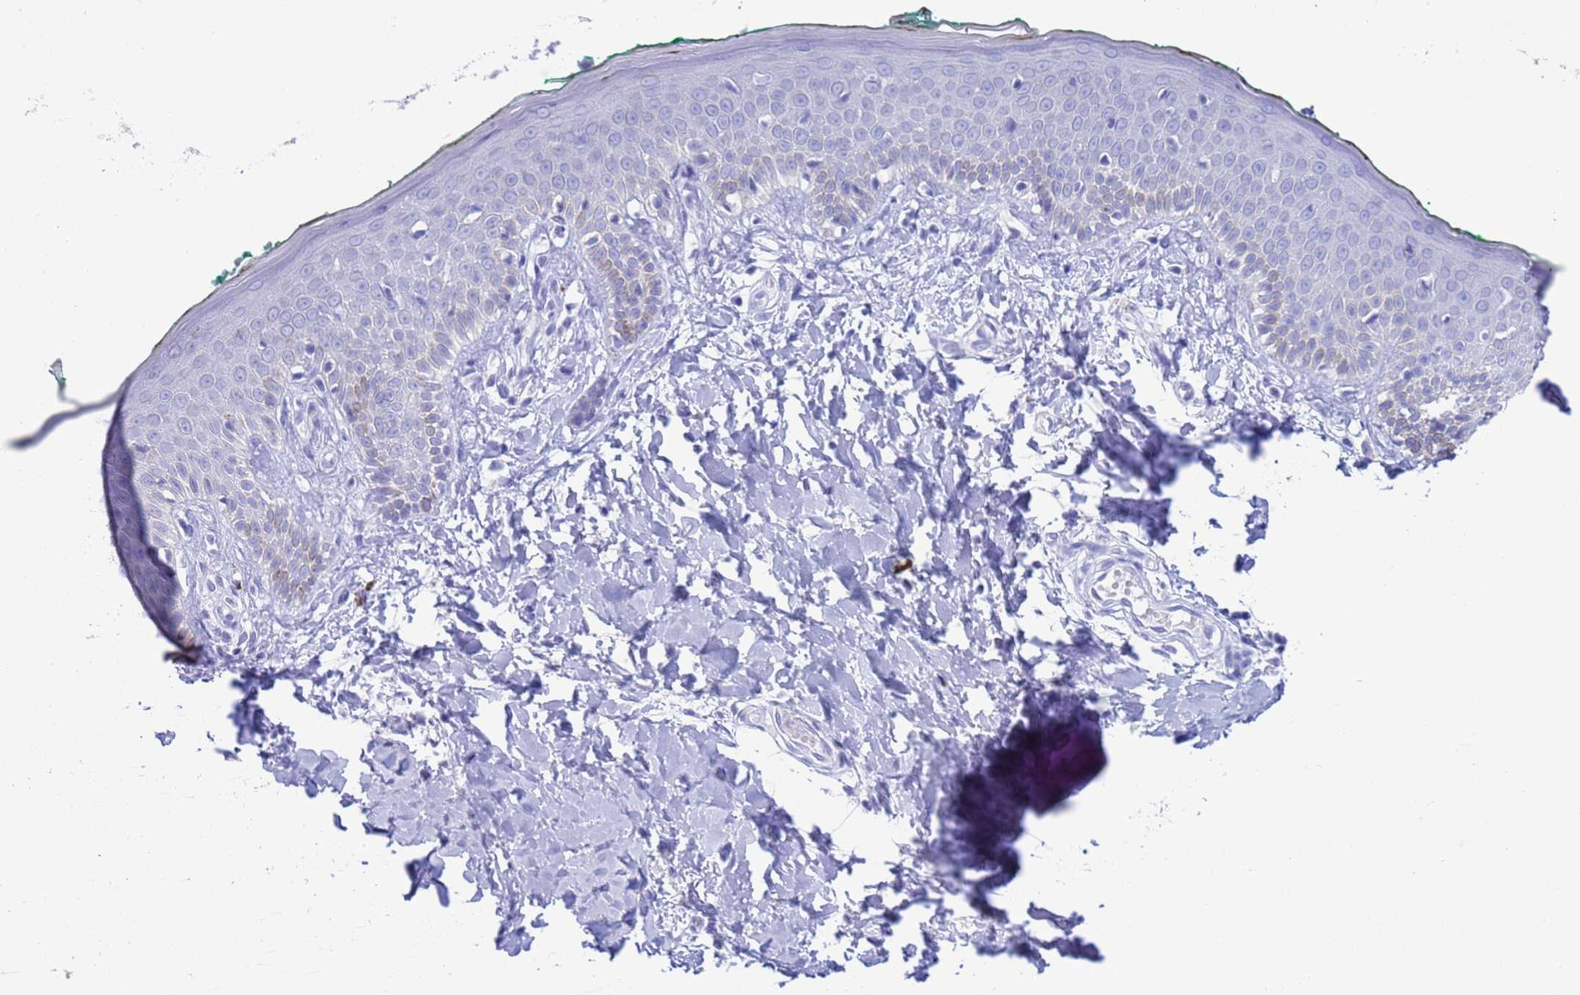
{"staining": {"intensity": "negative", "quantity": "none", "location": "none"}, "tissue": "skin", "cell_type": "Fibroblasts", "image_type": "normal", "snomed": [{"axis": "morphology", "description": "Normal tissue, NOS"}, {"axis": "morphology", "description": "Malignant melanoma, NOS"}, {"axis": "topography", "description": "Skin"}], "caption": "There is no significant staining in fibroblasts of skin. (IHC, brightfield microscopy, high magnification).", "gene": "GSTM1", "patient": {"sex": "male", "age": 62}}